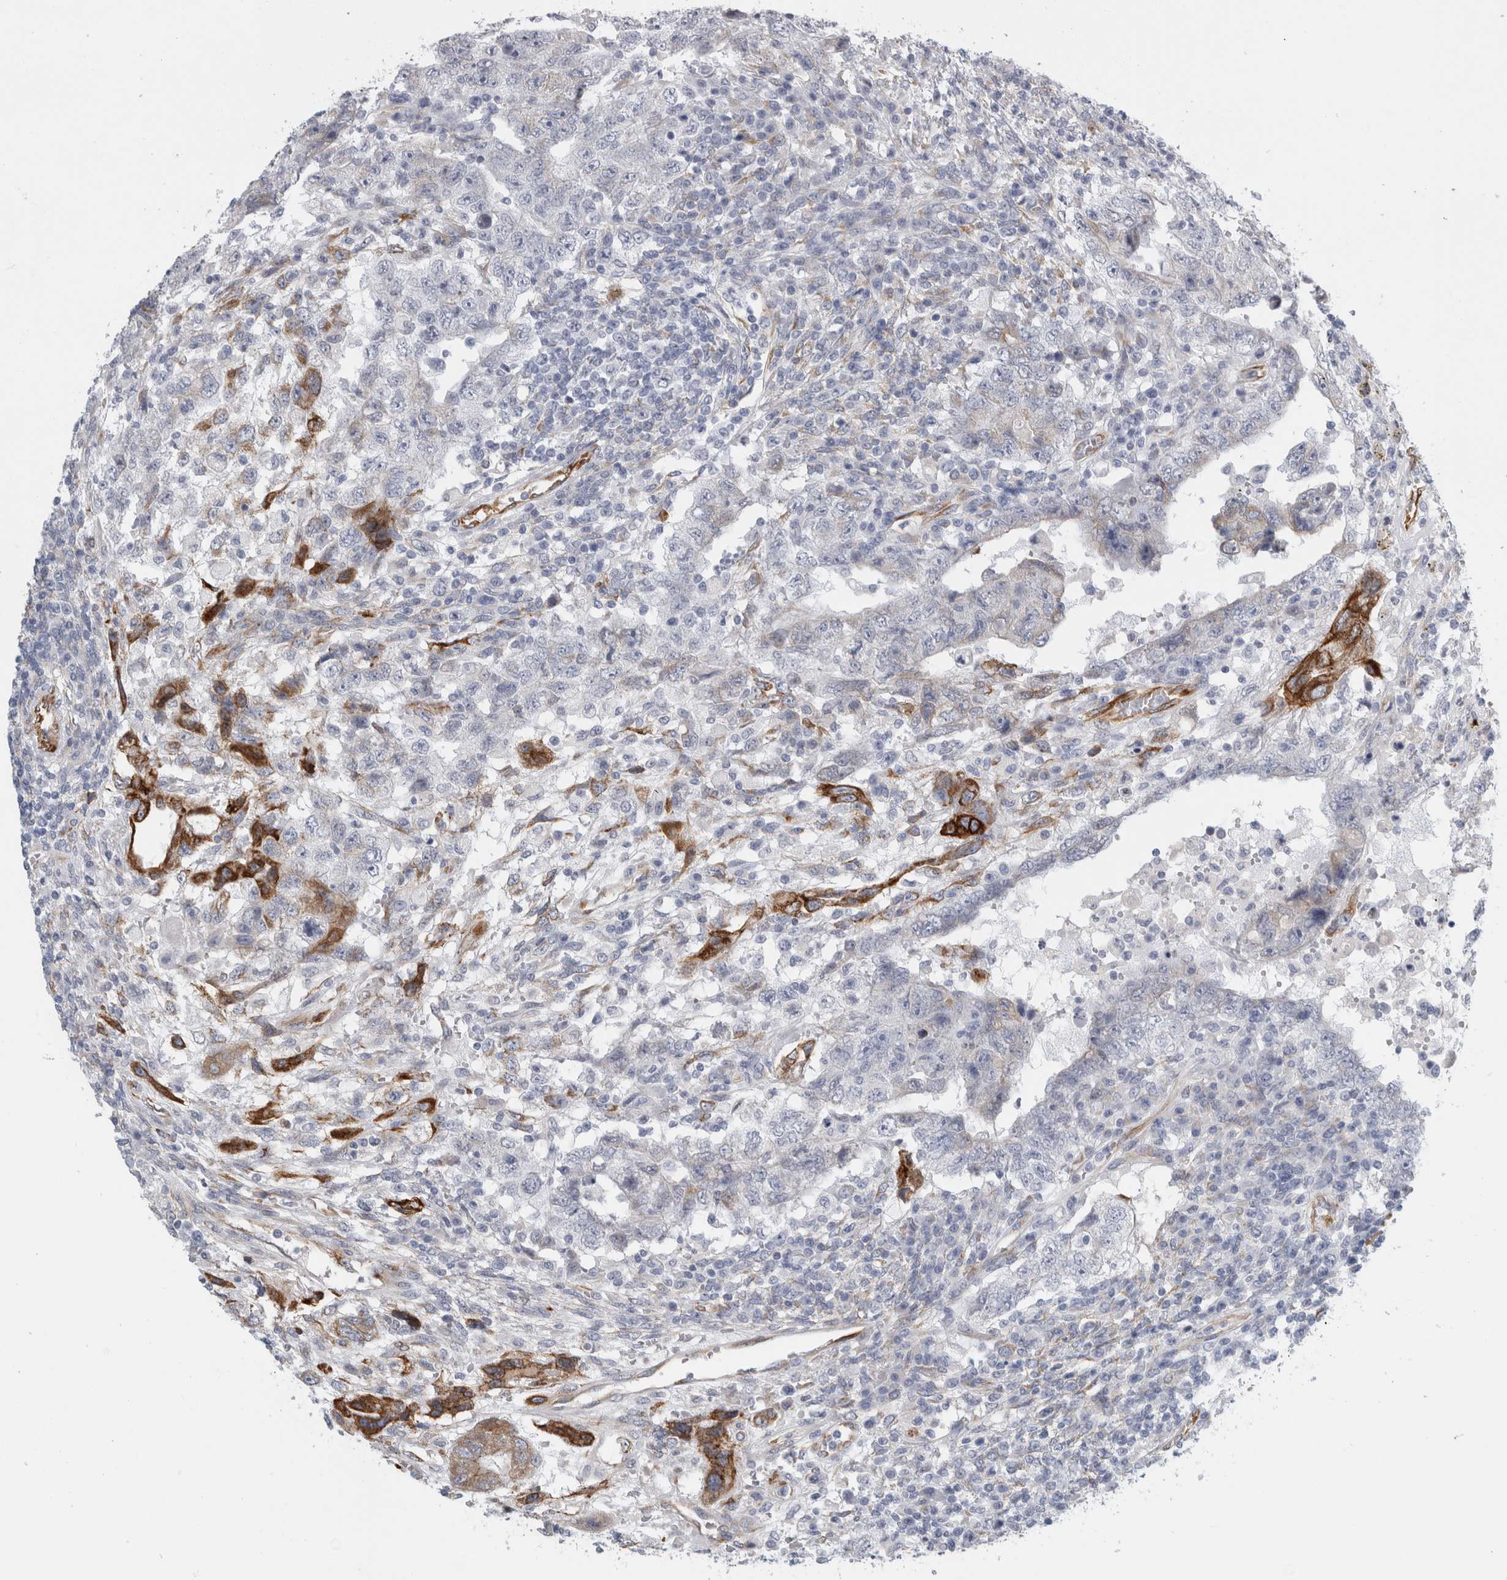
{"staining": {"intensity": "negative", "quantity": "none", "location": "none"}, "tissue": "testis cancer", "cell_type": "Tumor cells", "image_type": "cancer", "snomed": [{"axis": "morphology", "description": "Carcinoma, Embryonal, NOS"}, {"axis": "topography", "description": "Testis"}], "caption": "Image shows no significant protein expression in tumor cells of embryonal carcinoma (testis).", "gene": "B3GNT3", "patient": {"sex": "male", "age": 26}}